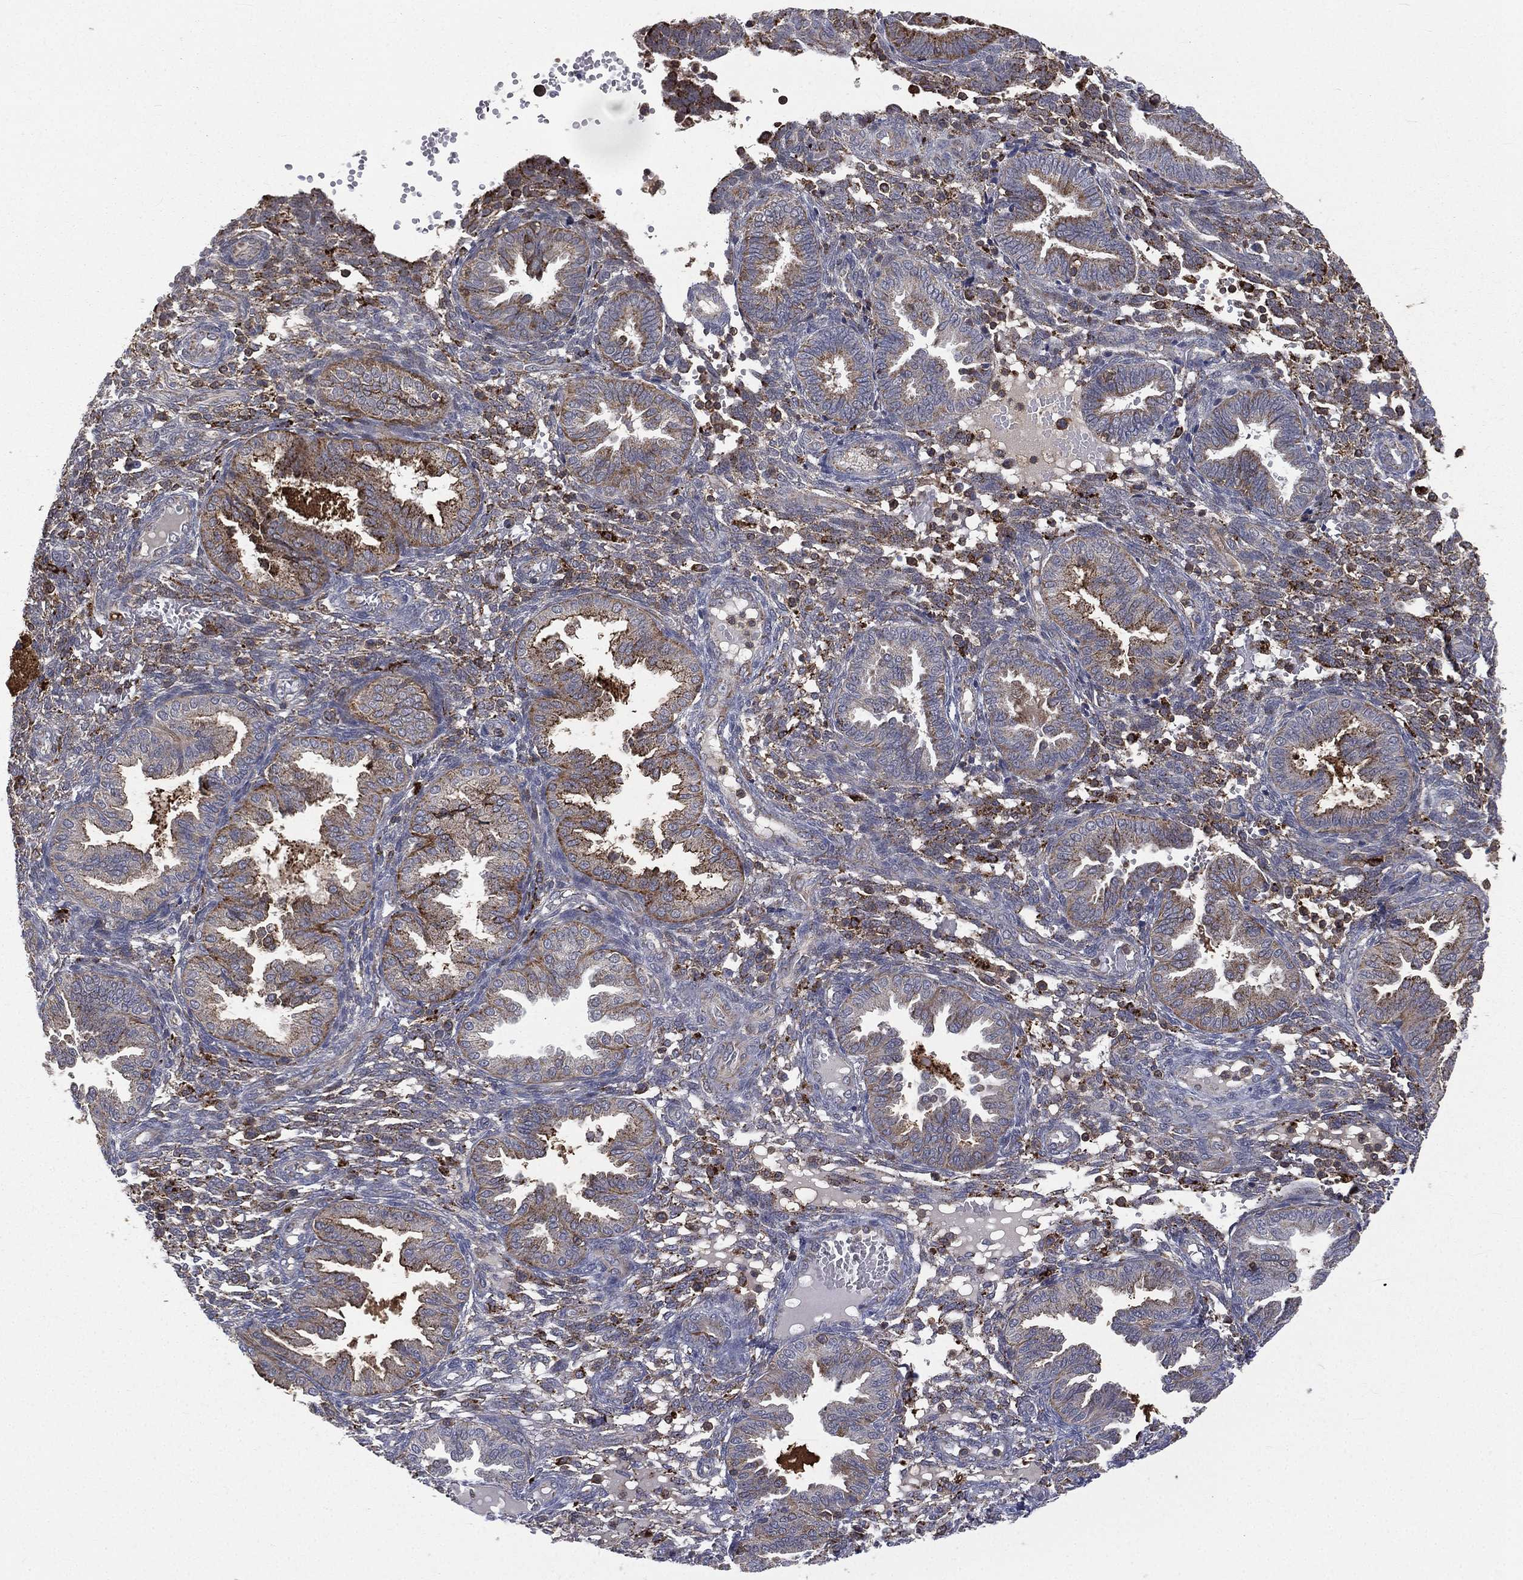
{"staining": {"intensity": "negative", "quantity": "none", "location": "none"}, "tissue": "endometrium", "cell_type": "Cells in endometrial stroma", "image_type": "normal", "snomed": [{"axis": "morphology", "description": "Normal tissue, NOS"}, {"axis": "topography", "description": "Endometrium"}], "caption": "The micrograph displays no significant expression in cells in endometrial stroma of endometrium. The staining is performed using DAB brown chromogen with nuclei counter-stained in using hematoxylin.", "gene": "RIN3", "patient": {"sex": "female", "age": 42}}